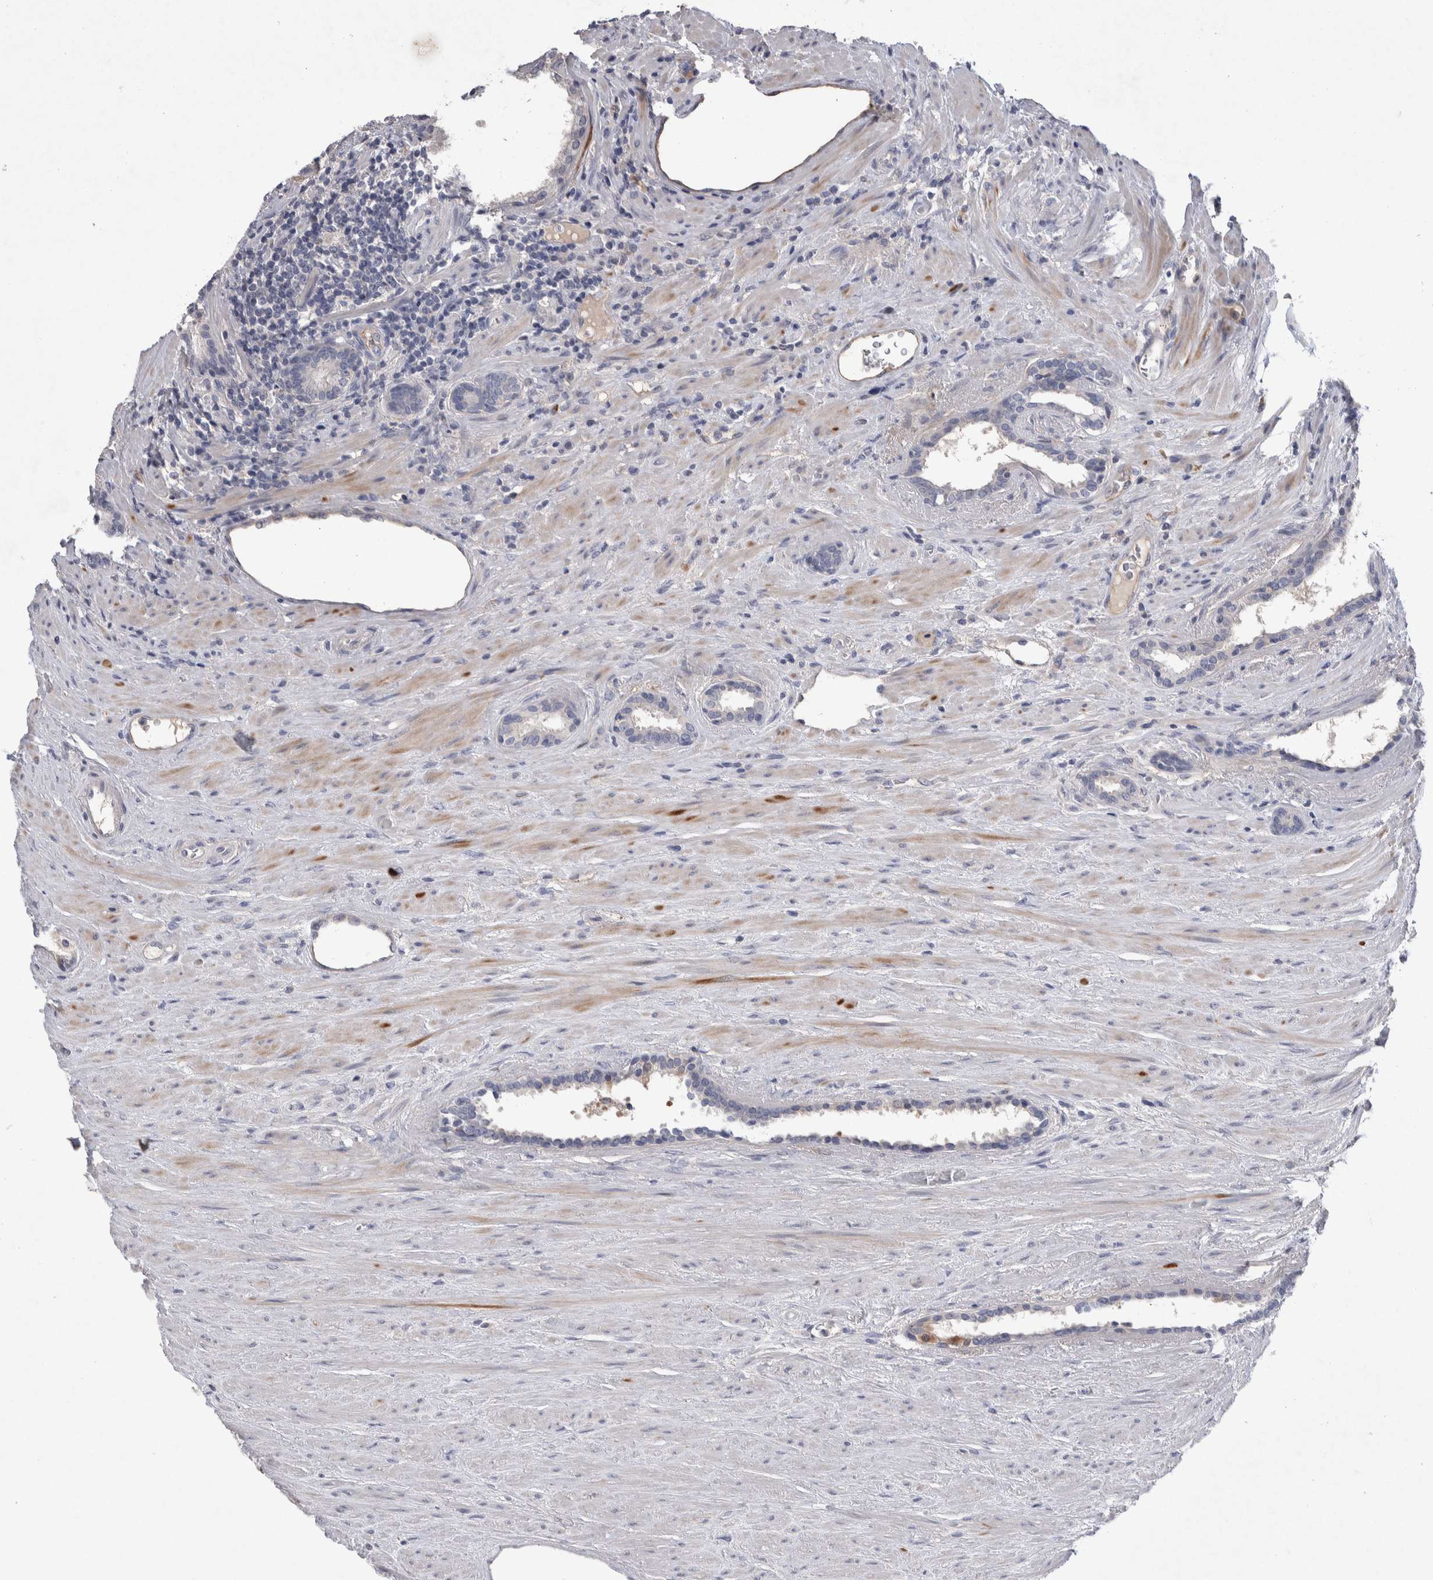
{"staining": {"intensity": "weak", "quantity": "<25%", "location": "cytoplasmic/membranous"}, "tissue": "prostate cancer", "cell_type": "Tumor cells", "image_type": "cancer", "snomed": [{"axis": "morphology", "description": "Adenocarcinoma, High grade"}, {"axis": "topography", "description": "Prostate"}], "caption": "Protein analysis of high-grade adenocarcinoma (prostate) displays no significant expression in tumor cells.", "gene": "CEP131", "patient": {"sex": "male", "age": 71}}